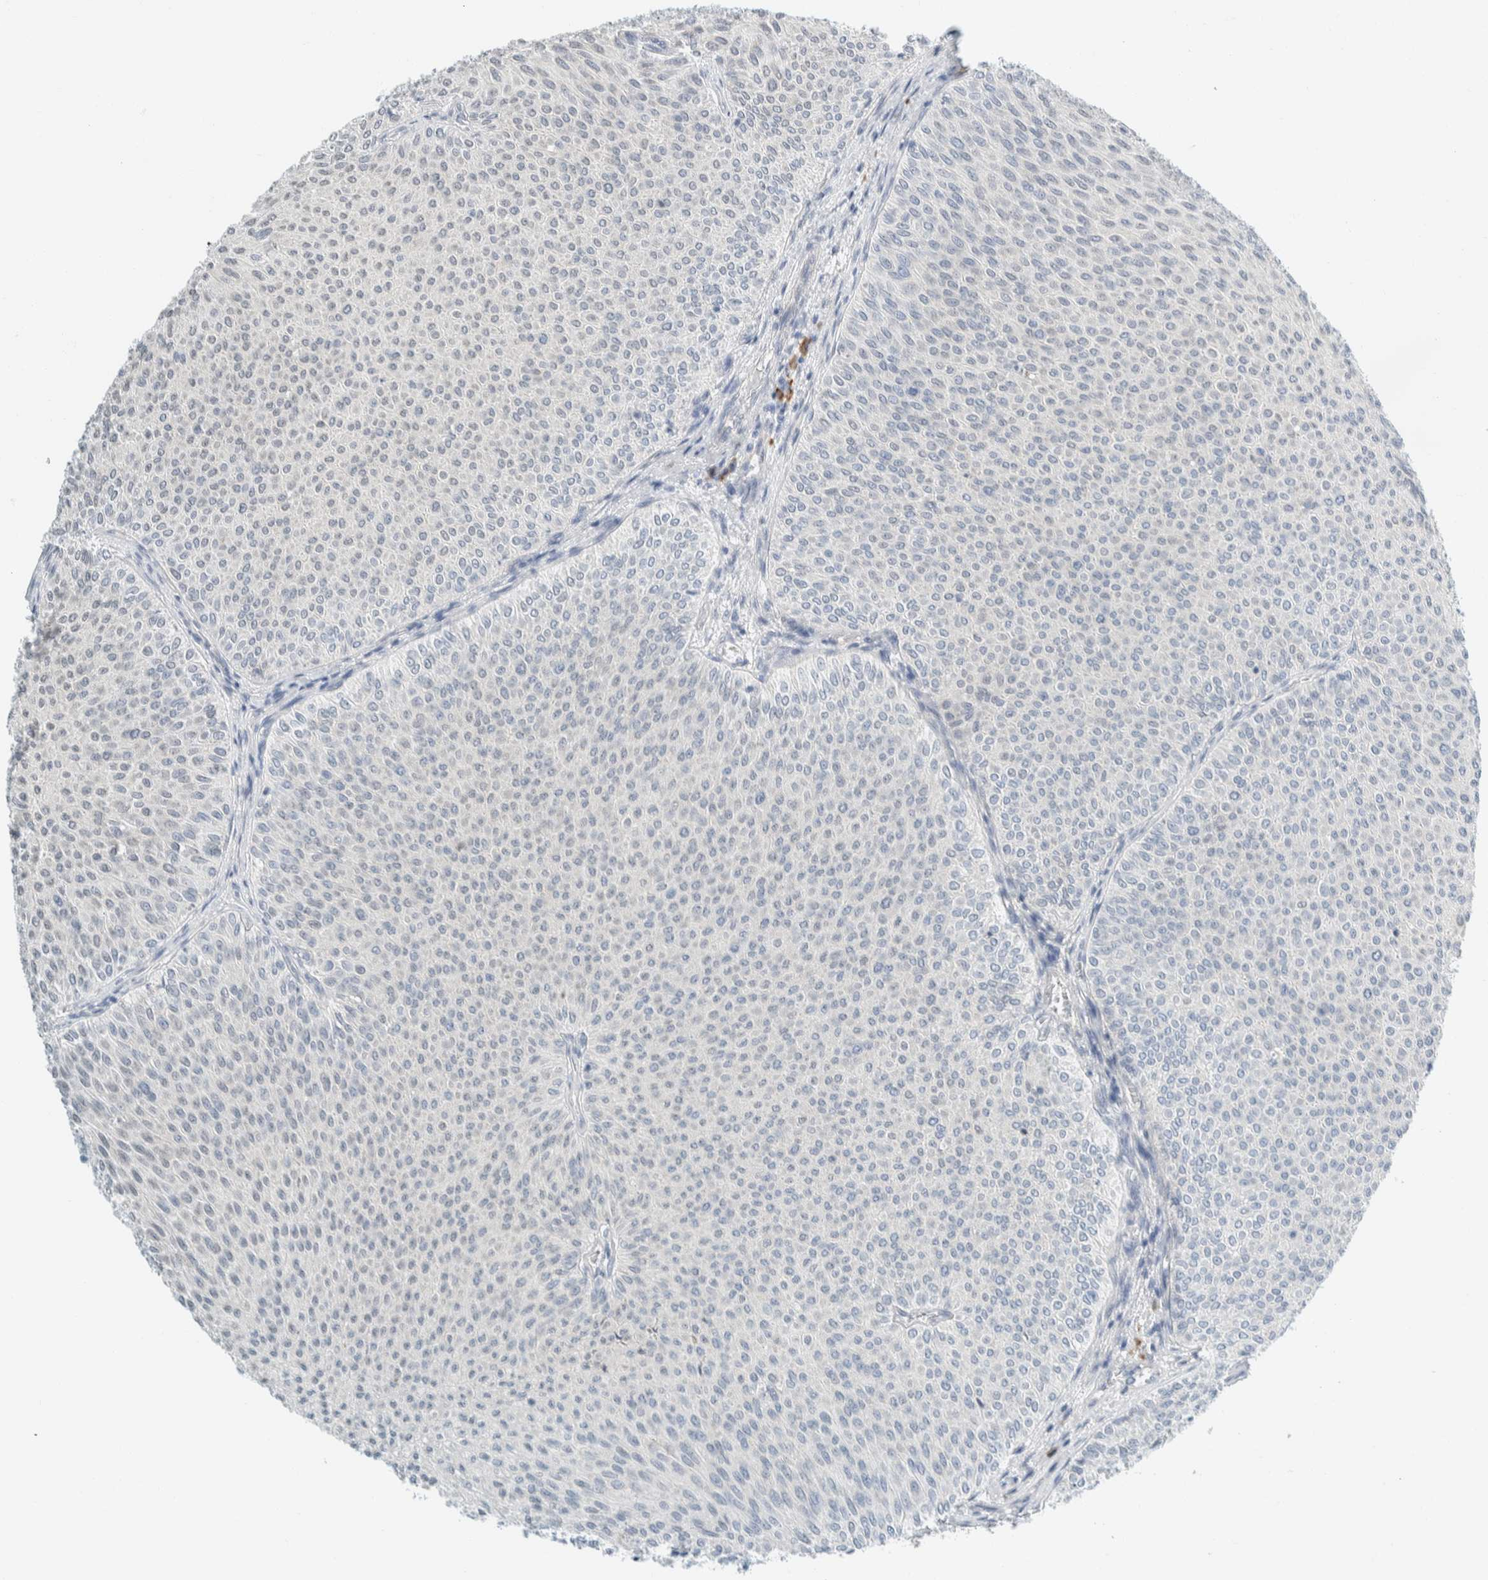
{"staining": {"intensity": "negative", "quantity": "none", "location": "none"}, "tissue": "urothelial cancer", "cell_type": "Tumor cells", "image_type": "cancer", "snomed": [{"axis": "morphology", "description": "Urothelial carcinoma, Low grade"}, {"axis": "topography", "description": "Urinary bladder"}], "caption": "The image demonstrates no staining of tumor cells in urothelial cancer.", "gene": "ARHGAP27", "patient": {"sex": "male", "age": 78}}